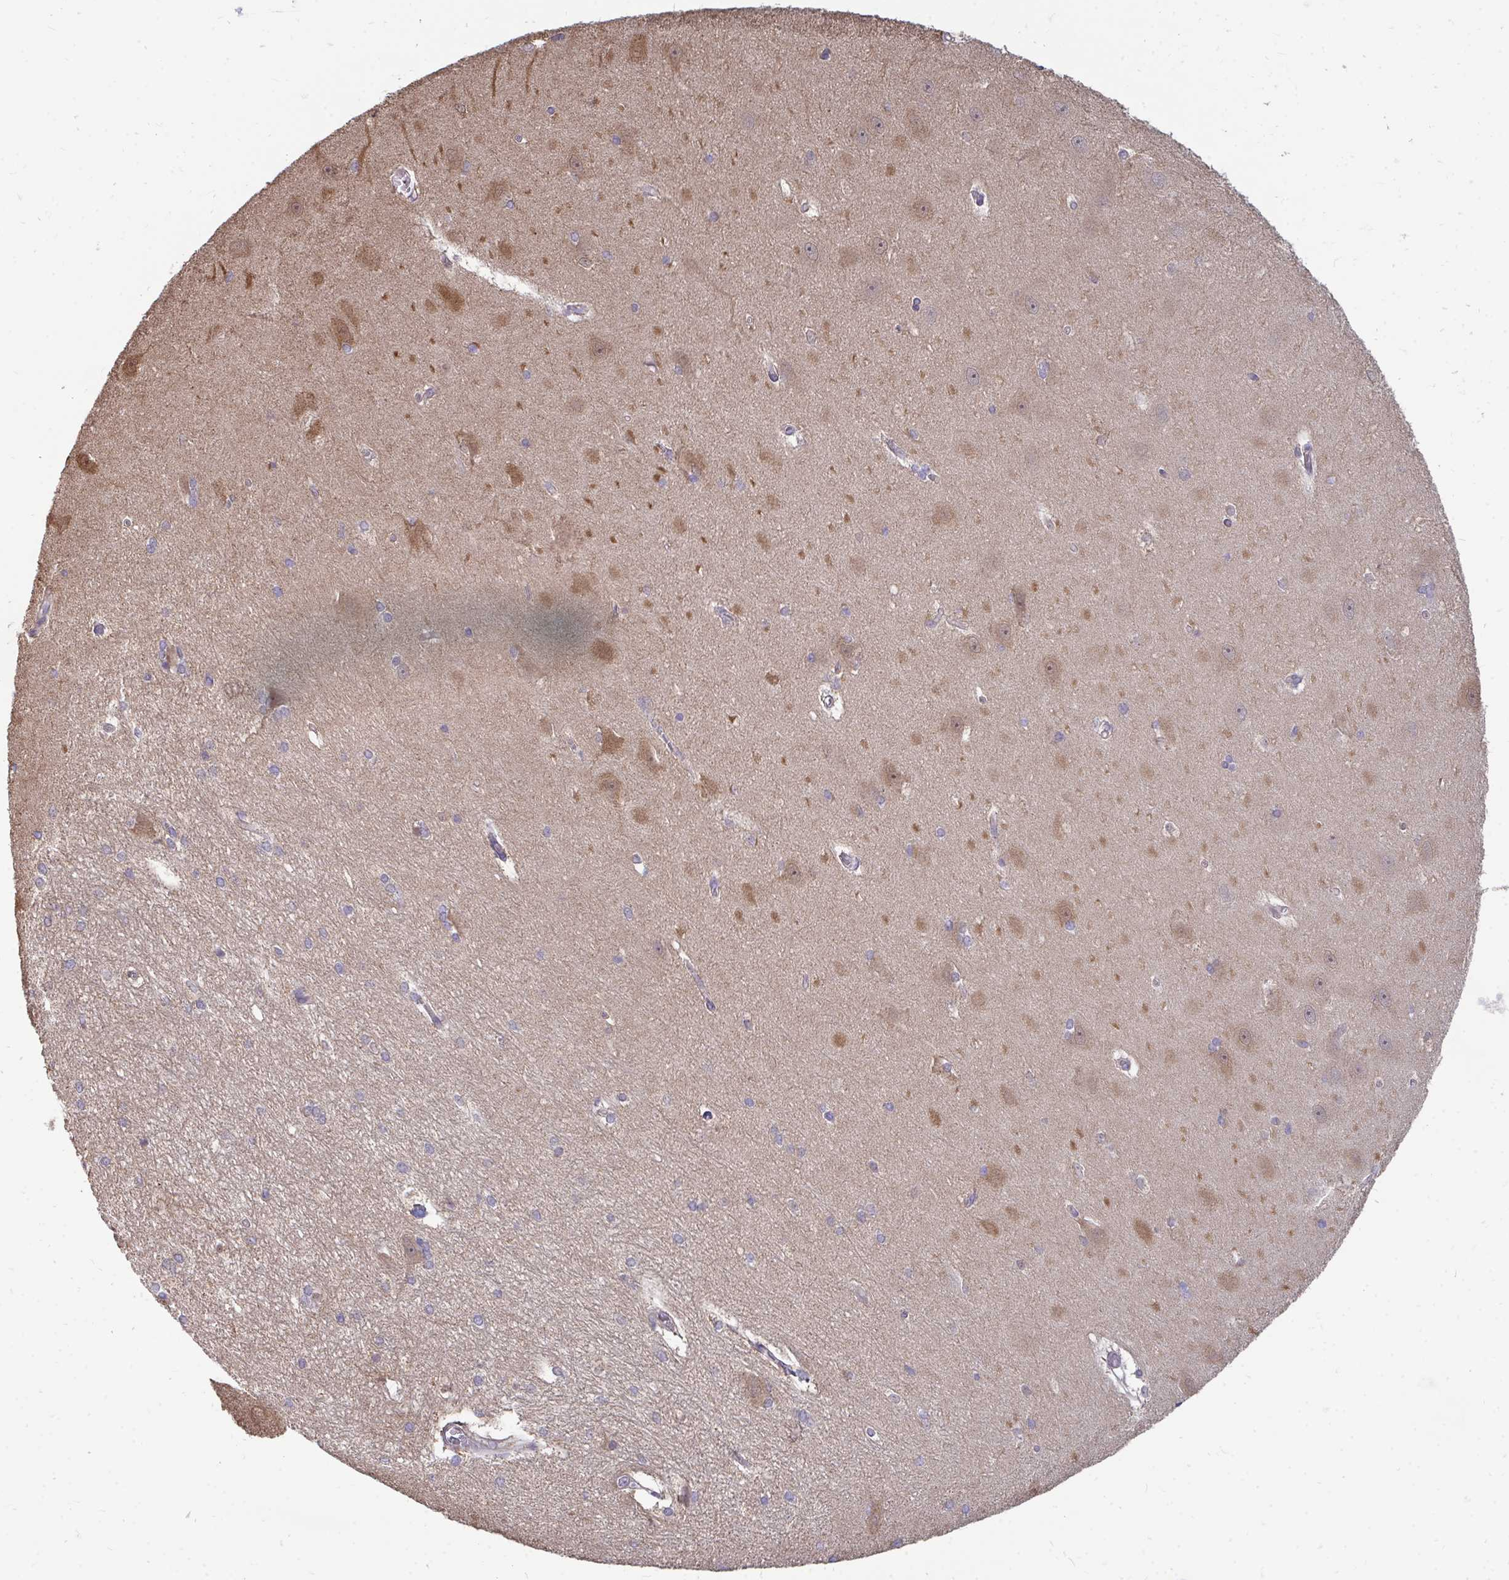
{"staining": {"intensity": "negative", "quantity": "none", "location": "none"}, "tissue": "hippocampus", "cell_type": "Glial cells", "image_type": "normal", "snomed": [{"axis": "morphology", "description": "Normal tissue, NOS"}, {"axis": "topography", "description": "Cerebral cortex"}, {"axis": "topography", "description": "Hippocampus"}], "caption": "A high-resolution image shows immunohistochemistry staining of unremarkable hippocampus, which demonstrates no significant expression in glial cells.", "gene": "DNAJA2", "patient": {"sex": "female", "age": 19}}